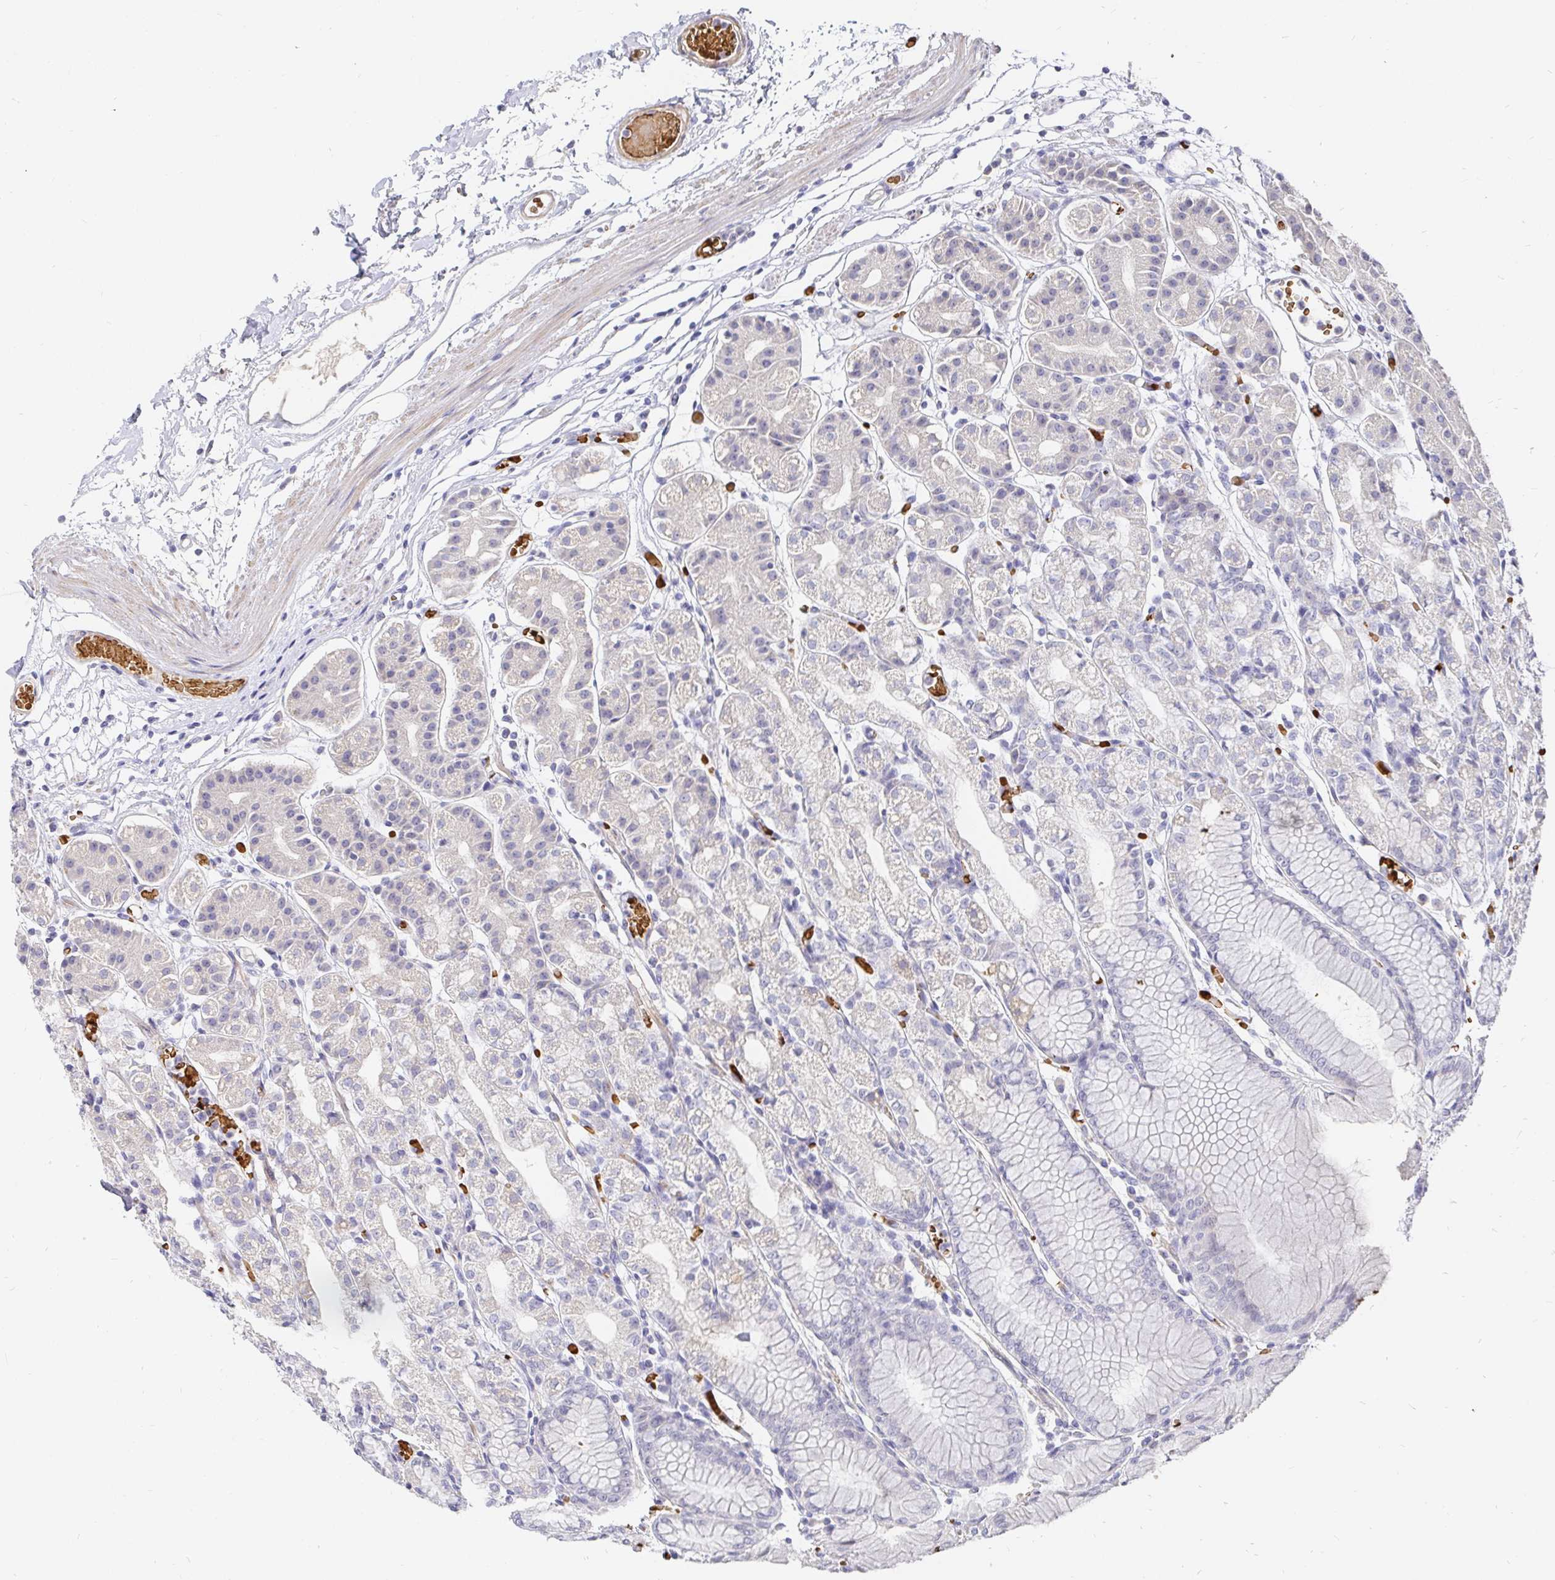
{"staining": {"intensity": "negative", "quantity": "none", "location": "none"}, "tissue": "stomach", "cell_type": "Glandular cells", "image_type": "normal", "snomed": [{"axis": "morphology", "description": "Normal tissue, NOS"}, {"axis": "topography", "description": "Stomach"}], "caption": "Protein analysis of normal stomach demonstrates no significant expression in glandular cells. (DAB (3,3'-diaminobenzidine) immunohistochemistry, high magnification).", "gene": "FGF21", "patient": {"sex": "female", "age": 57}}